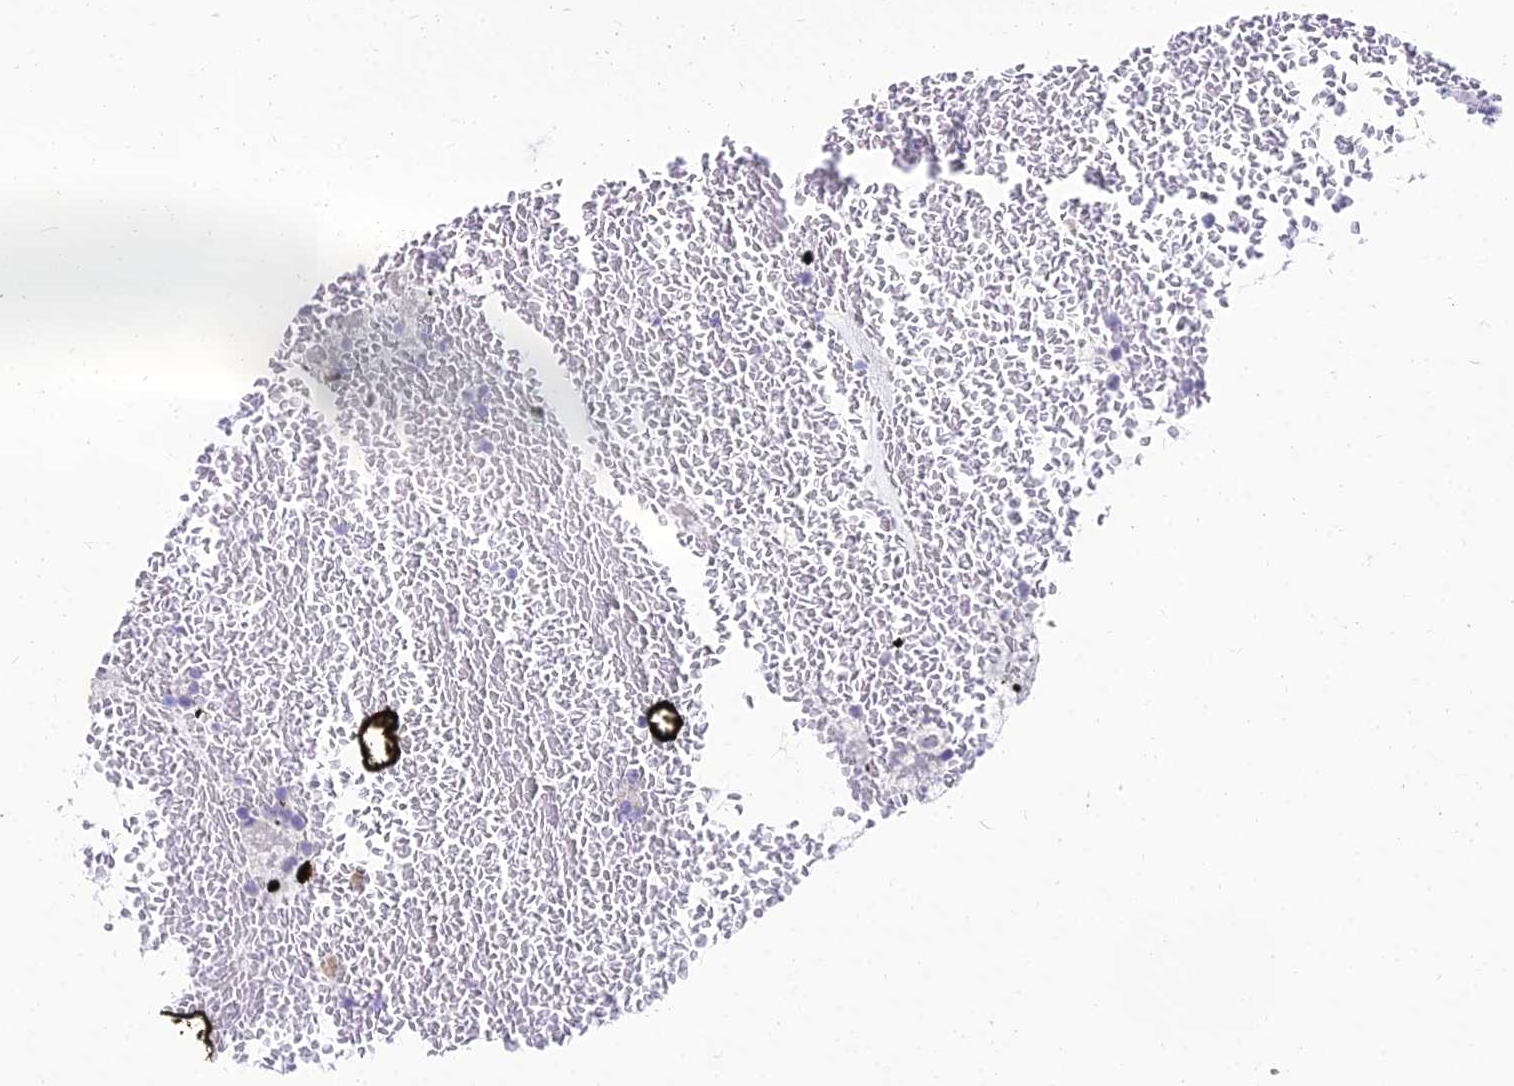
{"staining": {"intensity": "moderate", "quantity": "<25%", "location": "cytoplasmic/membranous"}, "tissue": "stomach", "cell_type": "Glandular cells", "image_type": "normal", "snomed": [{"axis": "morphology", "description": "Normal tissue, NOS"}, {"axis": "morphology", "description": "Adenocarcinoma, NOS"}, {"axis": "morphology", "description": "Adenocarcinoma, High grade"}, {"axis": "topography", "description": "Stomach, upper"}, {"axis": "topography", "description": "Stomach"}], "caption": "Protein staining of unremarkable stomach demonstrates moderate cytoplasmic/membranous staining in approximately <25% of glandular cells. (DAB (3,3'-diaminobenzidine) = brown stain, brightfield microscopy at high magnification).", "gene": "NPY", "patient": {"sex": "female", "age": 65}}